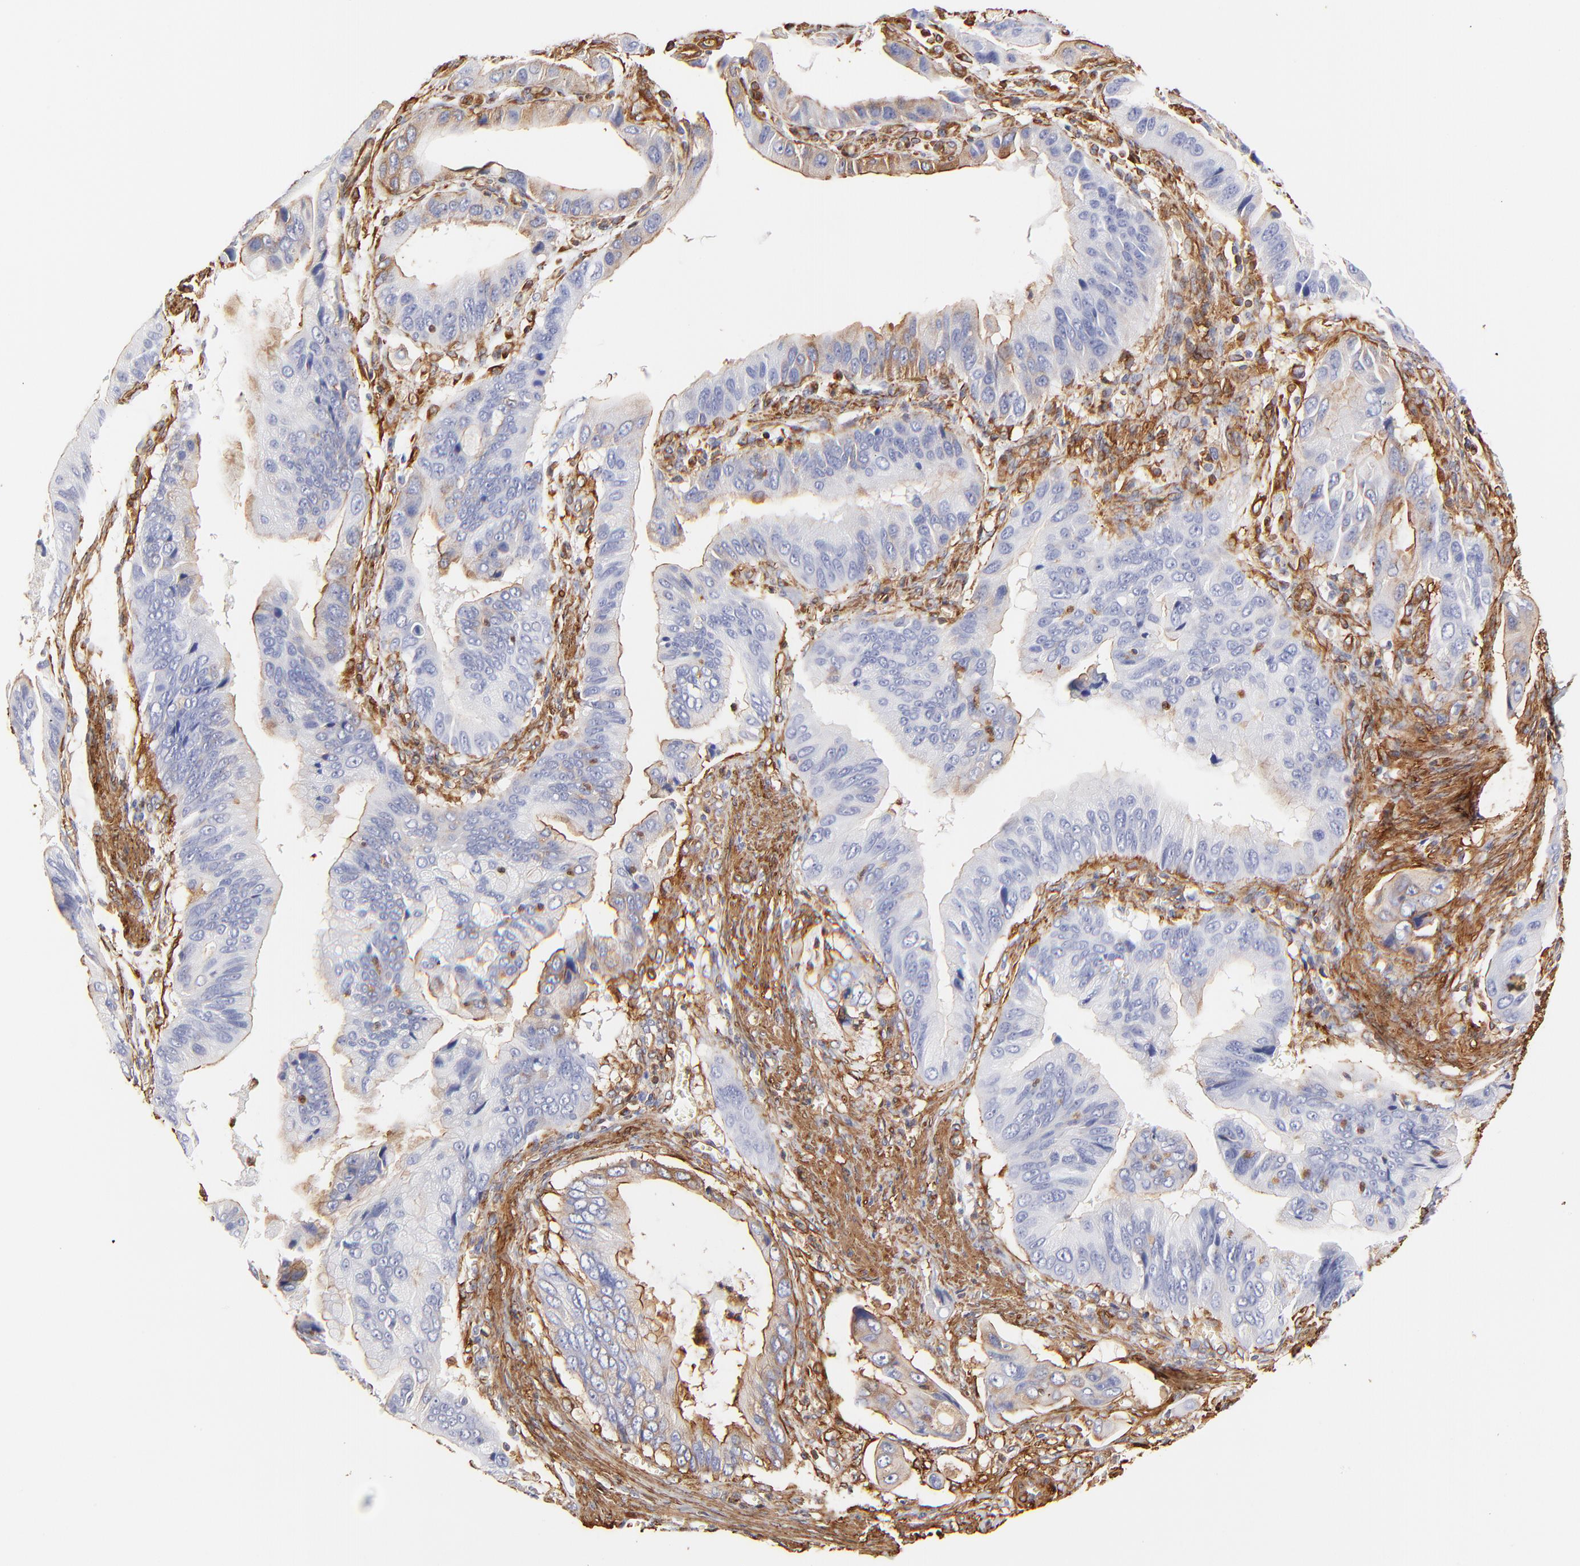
{"staining": {"intensity": "moderate", "quantity": ">75%", "location": "cytoplasmic/membranous"}, "tissue": "stomach cancer", "cell_type": "Tumor cells", "image_type": "cancer", "snomed": [{"axis": "morphology", "description": "Adenocarcinoma, NOS"}, {"axis": "topography", "description": "Stomach, upper"}], "caption": "This is an image of IHC staining of adenocarcinoma (stomach), which shows moderate expression in the cytoplasmic/membranous of tumor cells.", "gene": "FLNA", "patient": {"sex": "male", "age": 80}}